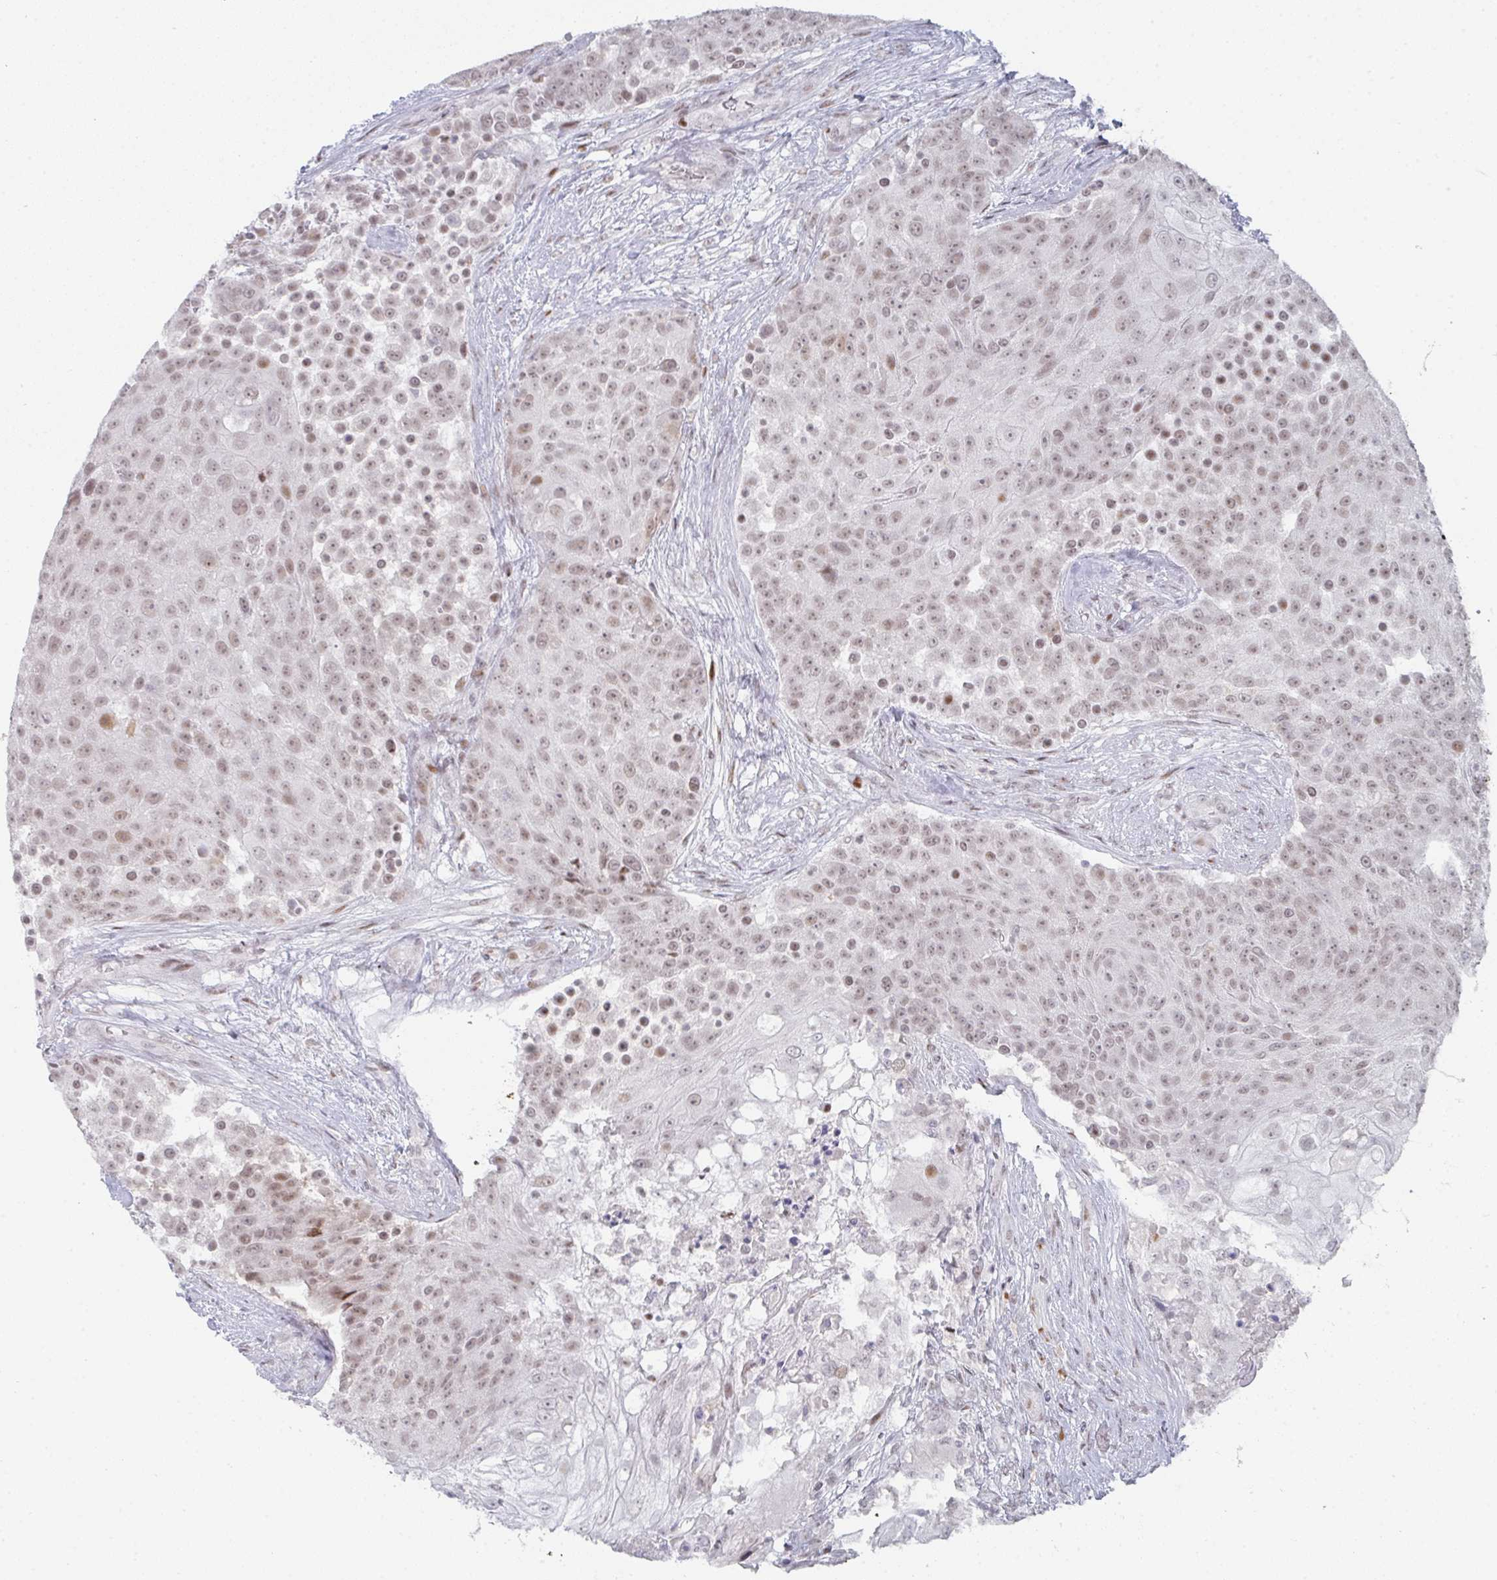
{"staining": {"intensity": "weak", "quantity": ">75%", "location": "nuclear"}, "tissue": "urothelial cancer", "cell_type": "Tumor cells", "image_type": "cancer", "snomed": [{"axis": "morphology", "description": "Urothelial carcinoma, High grade"}, {"axis": "topography", "description": "Urinary bladder"}], "caption": "Urothelial cancer stained with a protein marker exhibits weak staining in tumor cells.", "gene": "LIN54", "patient": {"sex": "female", "age": 63}}